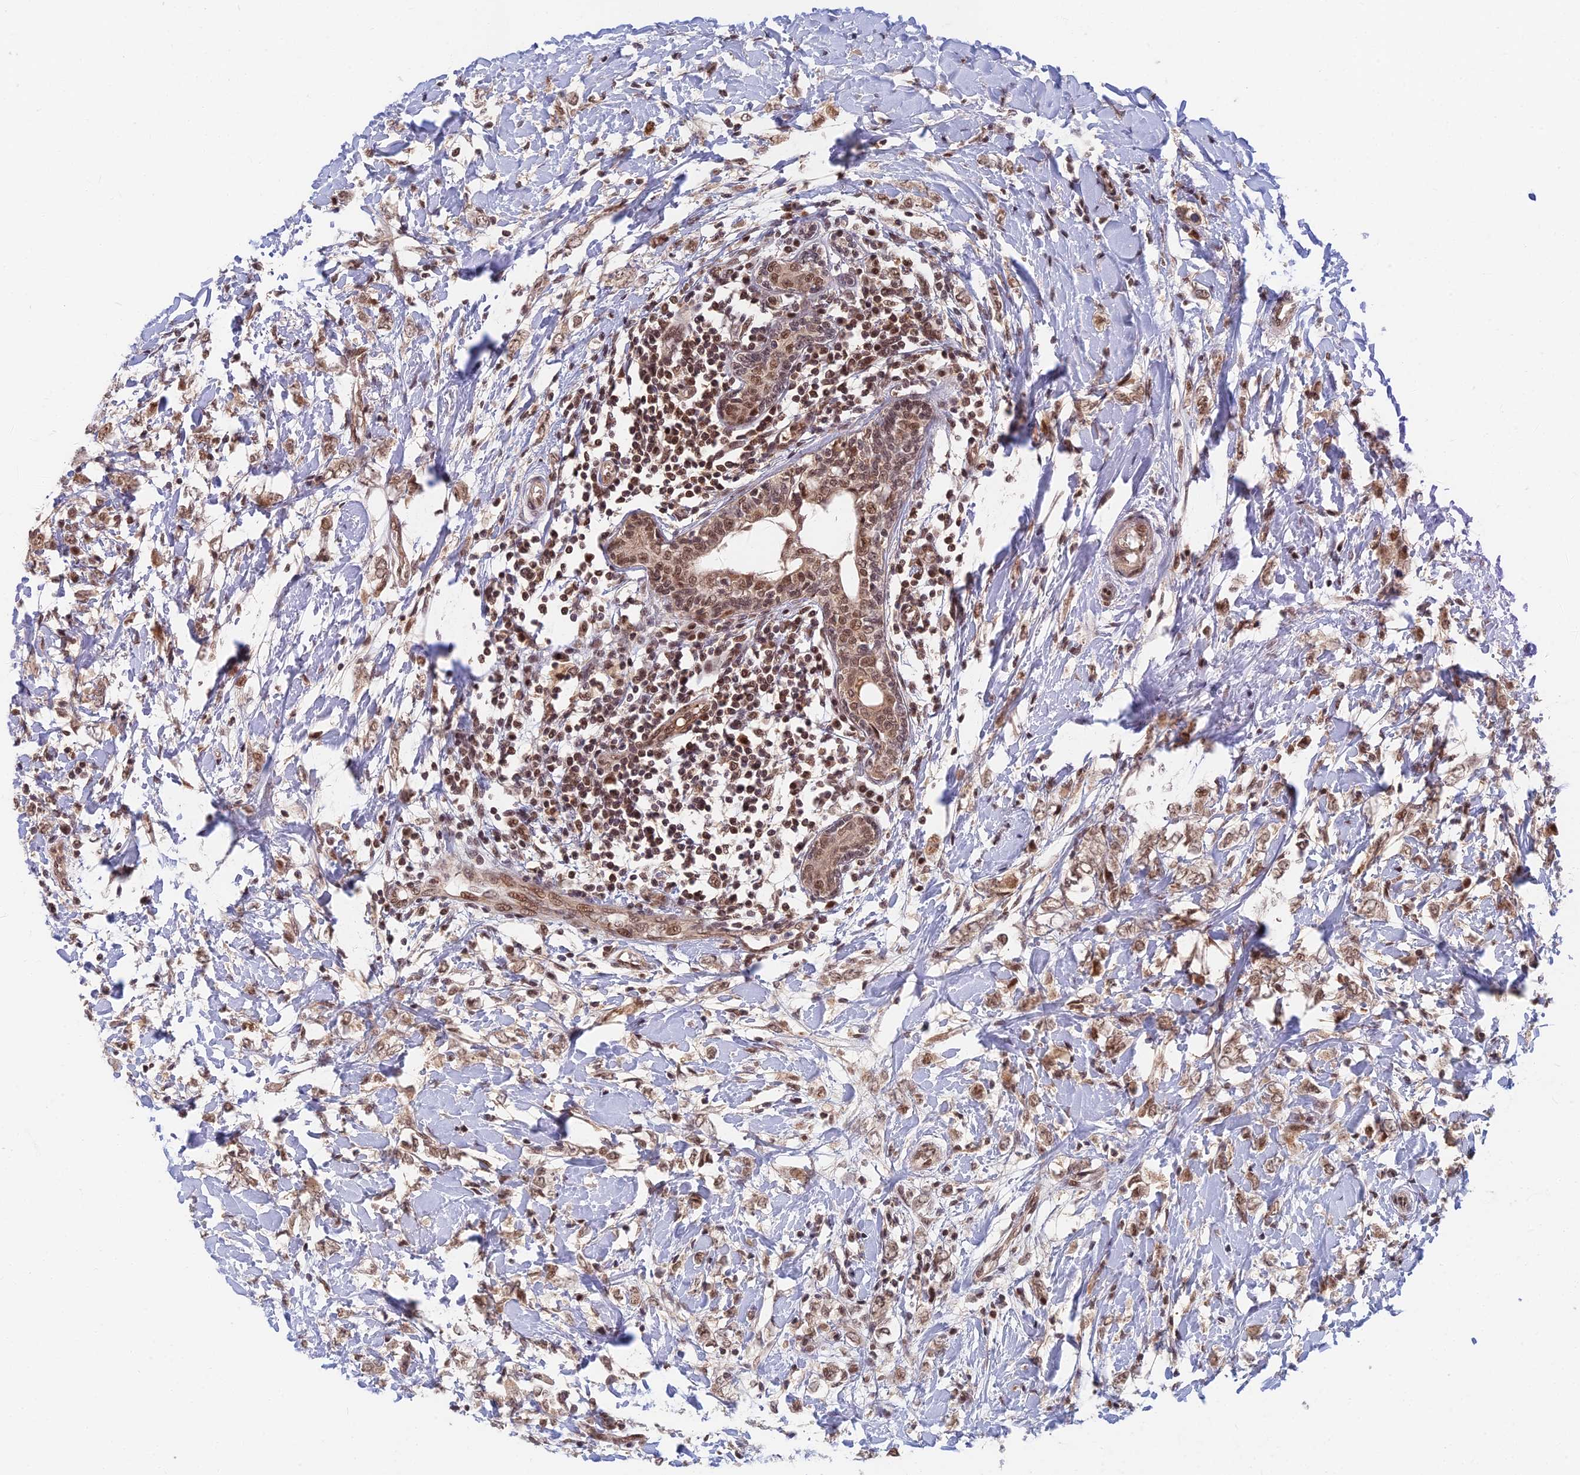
{"staining": {"intensity": "moderate", "quantity": ">75%", "location": "nuclear"}, "tissue": "breast cancer", "cell_type": "Tumor cells", "image_type": "cancer", "snomed": [{"axis": "morphology", "description": "Normal tissue, NOS"}, {"axis": "morphology", "description": "Lobular carcinoma"}, {"axis": "topography", "description": "Breast"}], "caption": "Breast cancer (lobular carcinoma) was stained to show a protein in brown. There is medium levels of moderate nuclear expression in about >75% of tumor cells.", "gene": "TCEA2", "patient": {"sex": "female", "age": 47}}